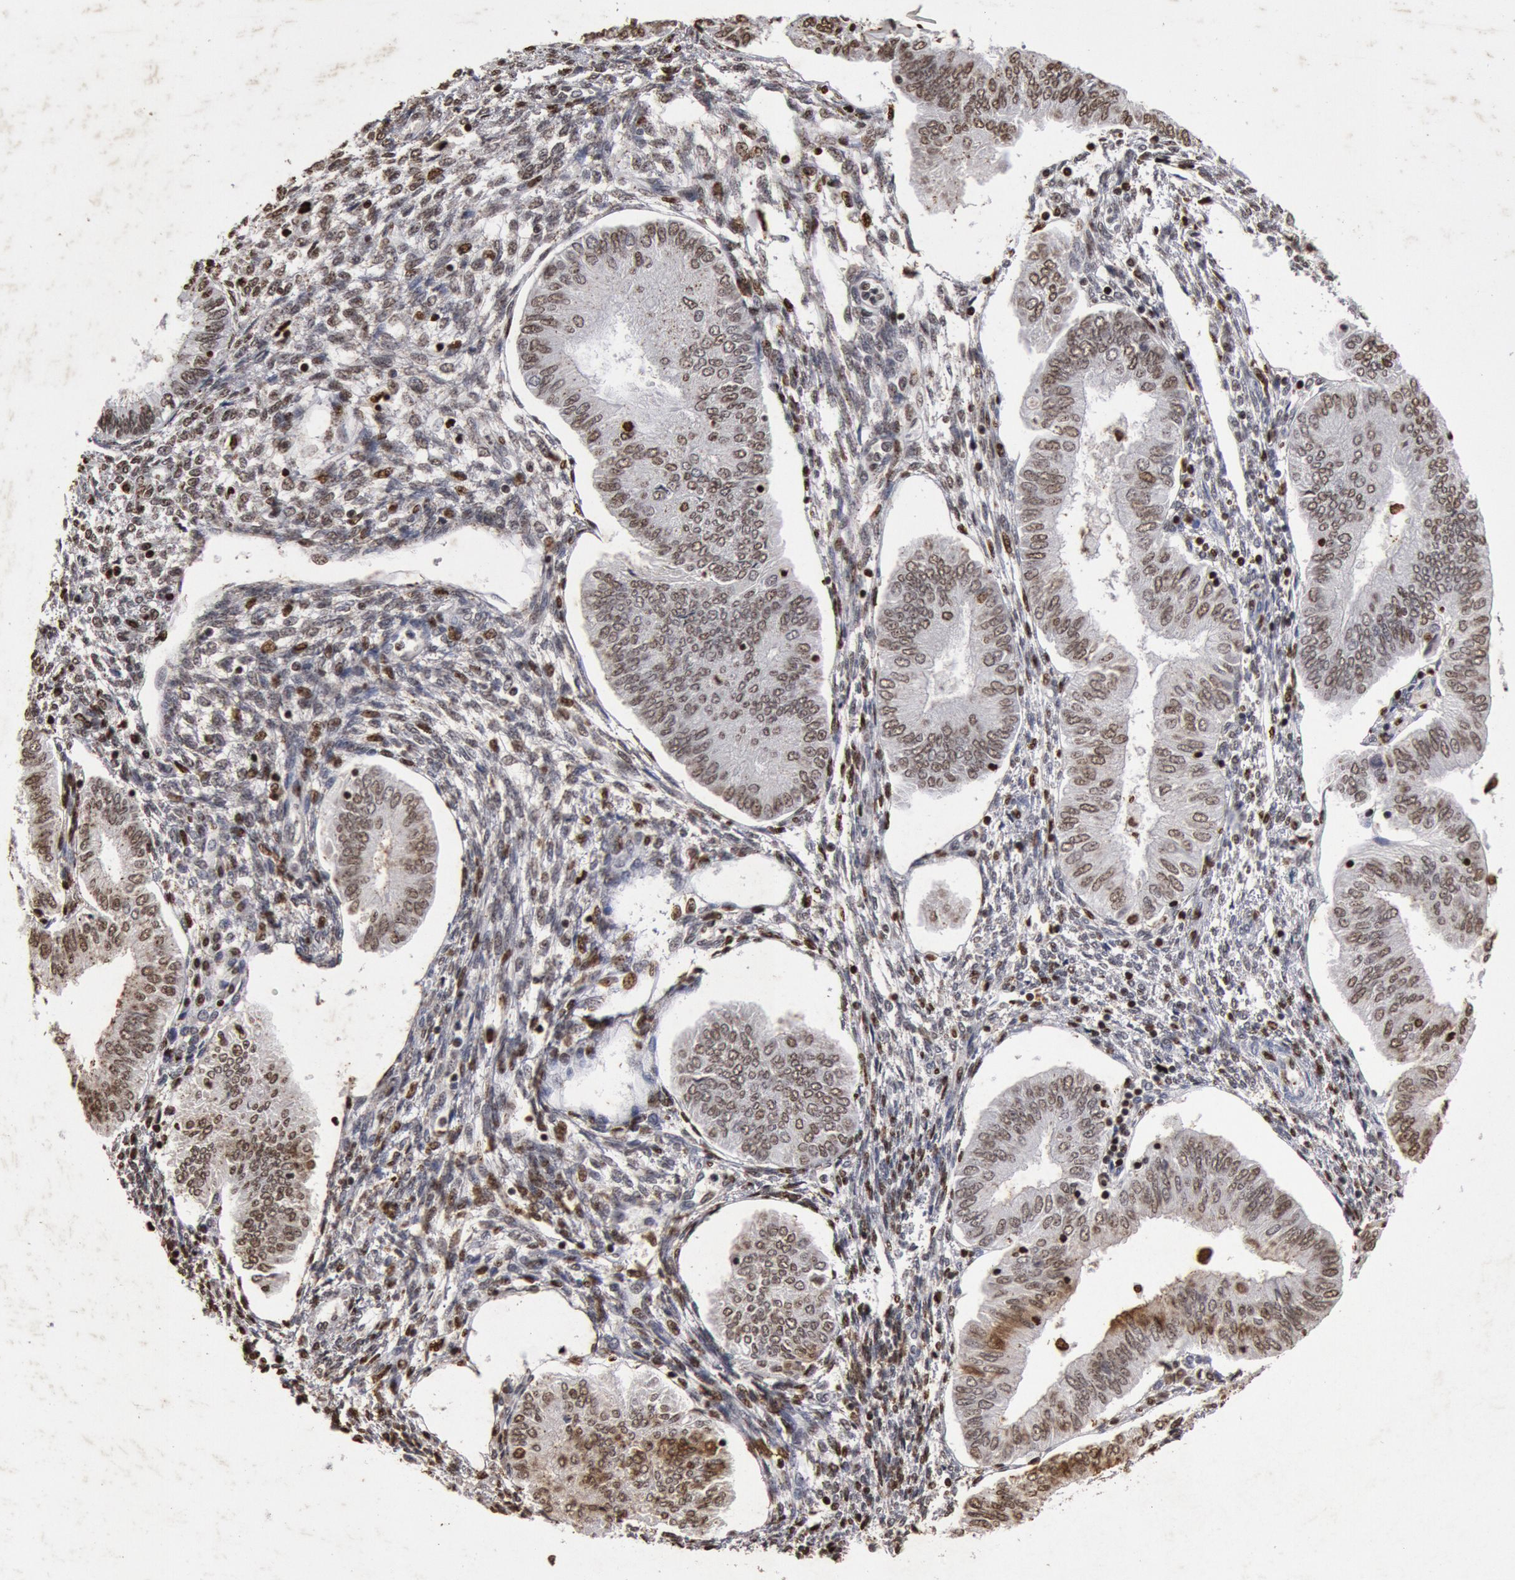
{"staining": {"intensity": "moderate", "quantity": ">75%", "location": "nuclear"}, "tissue": "endometrial cancer", "cell_type": "Tumor cells", "image_type": "cancer", "snomed": [{"axis": "morphology", "description": "Adenocarcinoma, NOS"}, {"axis": "topography", "description": "Endometrium"}], "caption": "A brown stain highlights moderate nuclear staining of a protein in human adenocarcinoma (endometrial) tumor cells.", "gene": "FOXA2", "patient": {"sex": "female", "age": 51}}